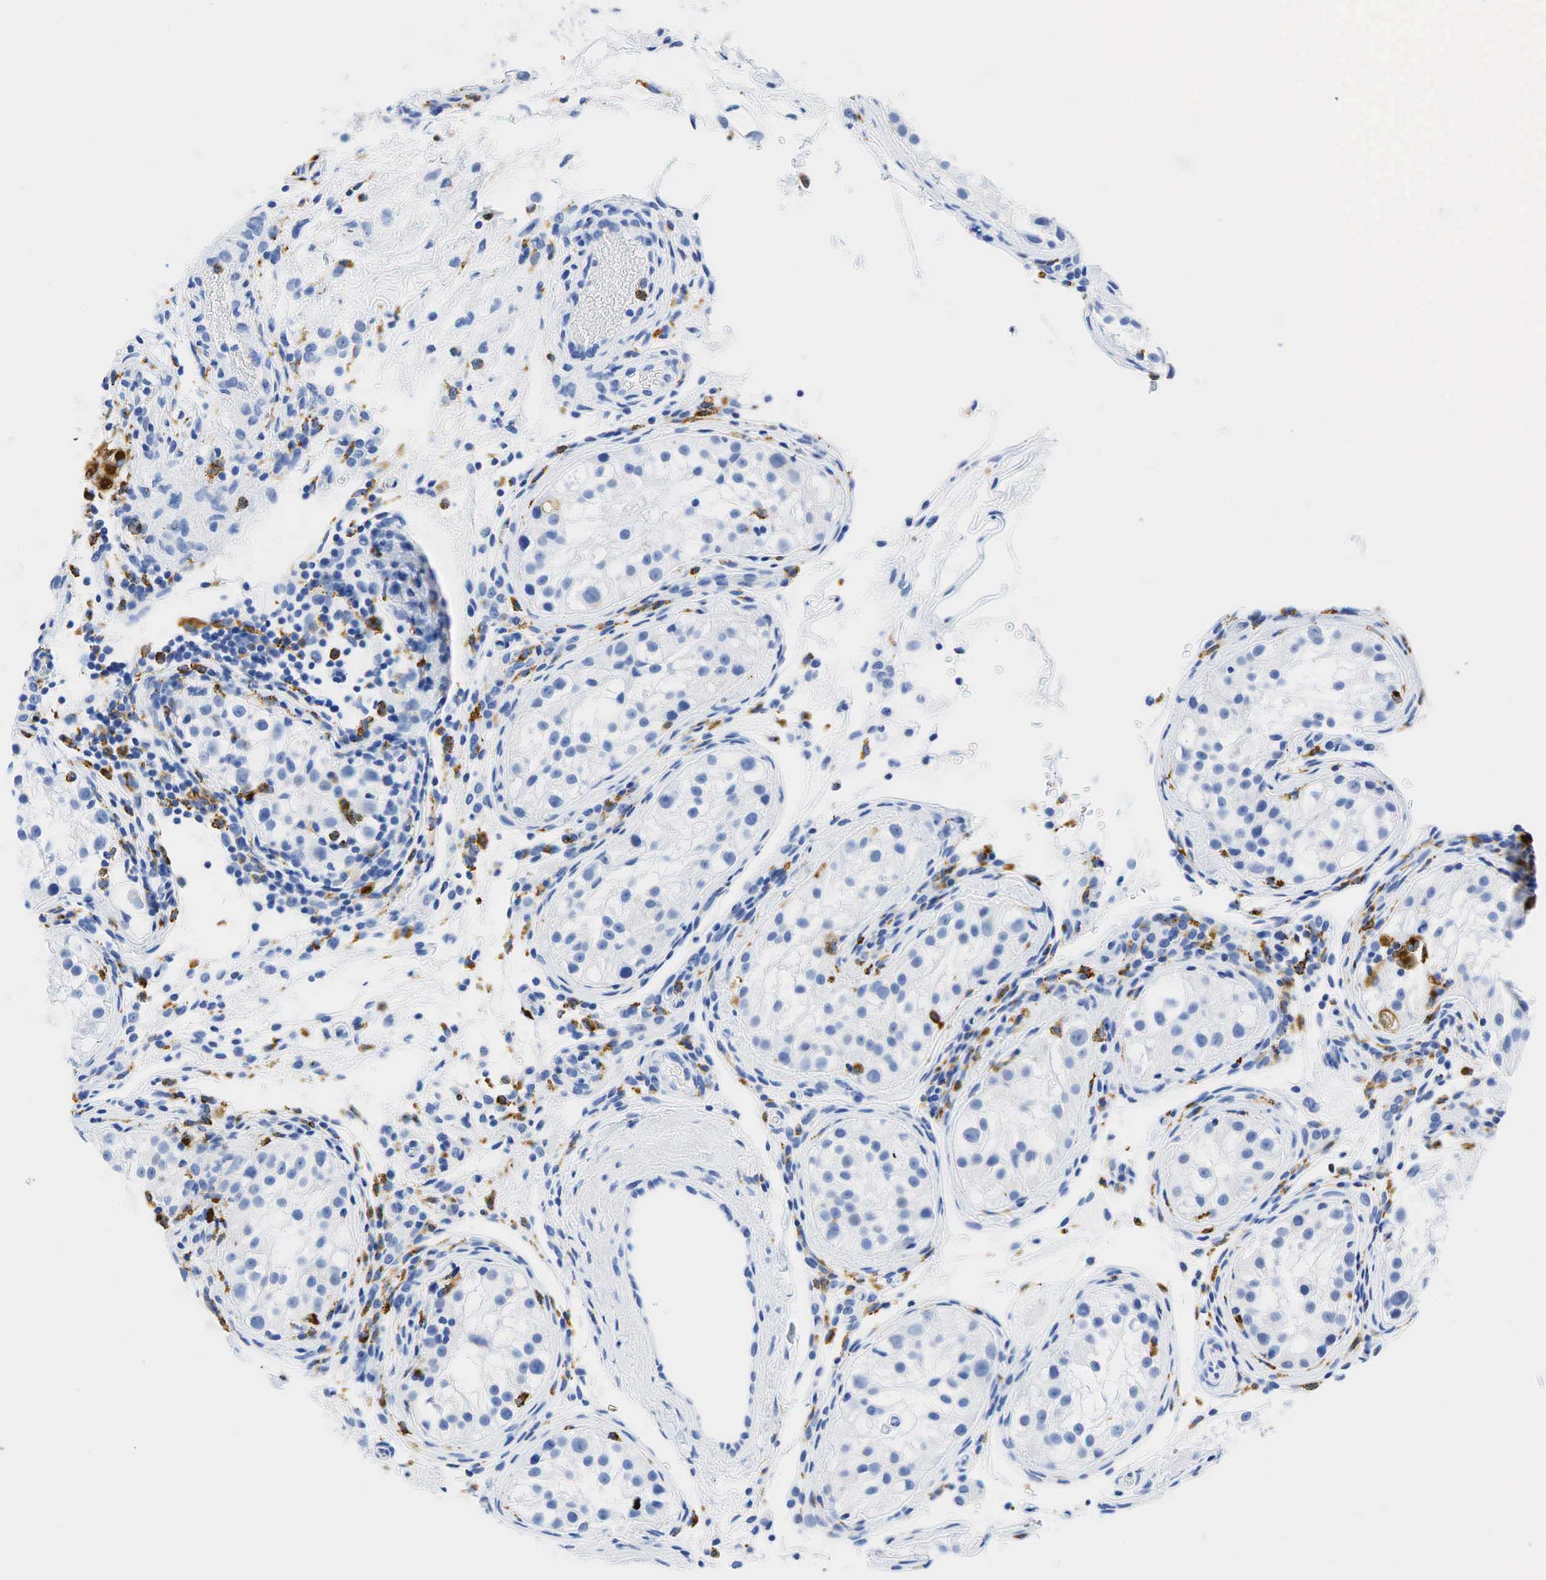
{"staining": {"intensity": "negative", "quantity": "none", "location": "none"}, "tissue": "testis", "cell_type": "Cells in seminiferous ducts", "image_type": "normal", "snomed": [{"axis": "morphology", "description": "Normal tissue, NOS"}, {"axis": "topography", "description": "Testis"}], "caption": "This is an IHC image of unremarkable human testis. There is no positivity in cells in seminiferous ducts.", "gene": "CD68", "patient": {"sex": "male", "age": 24}}